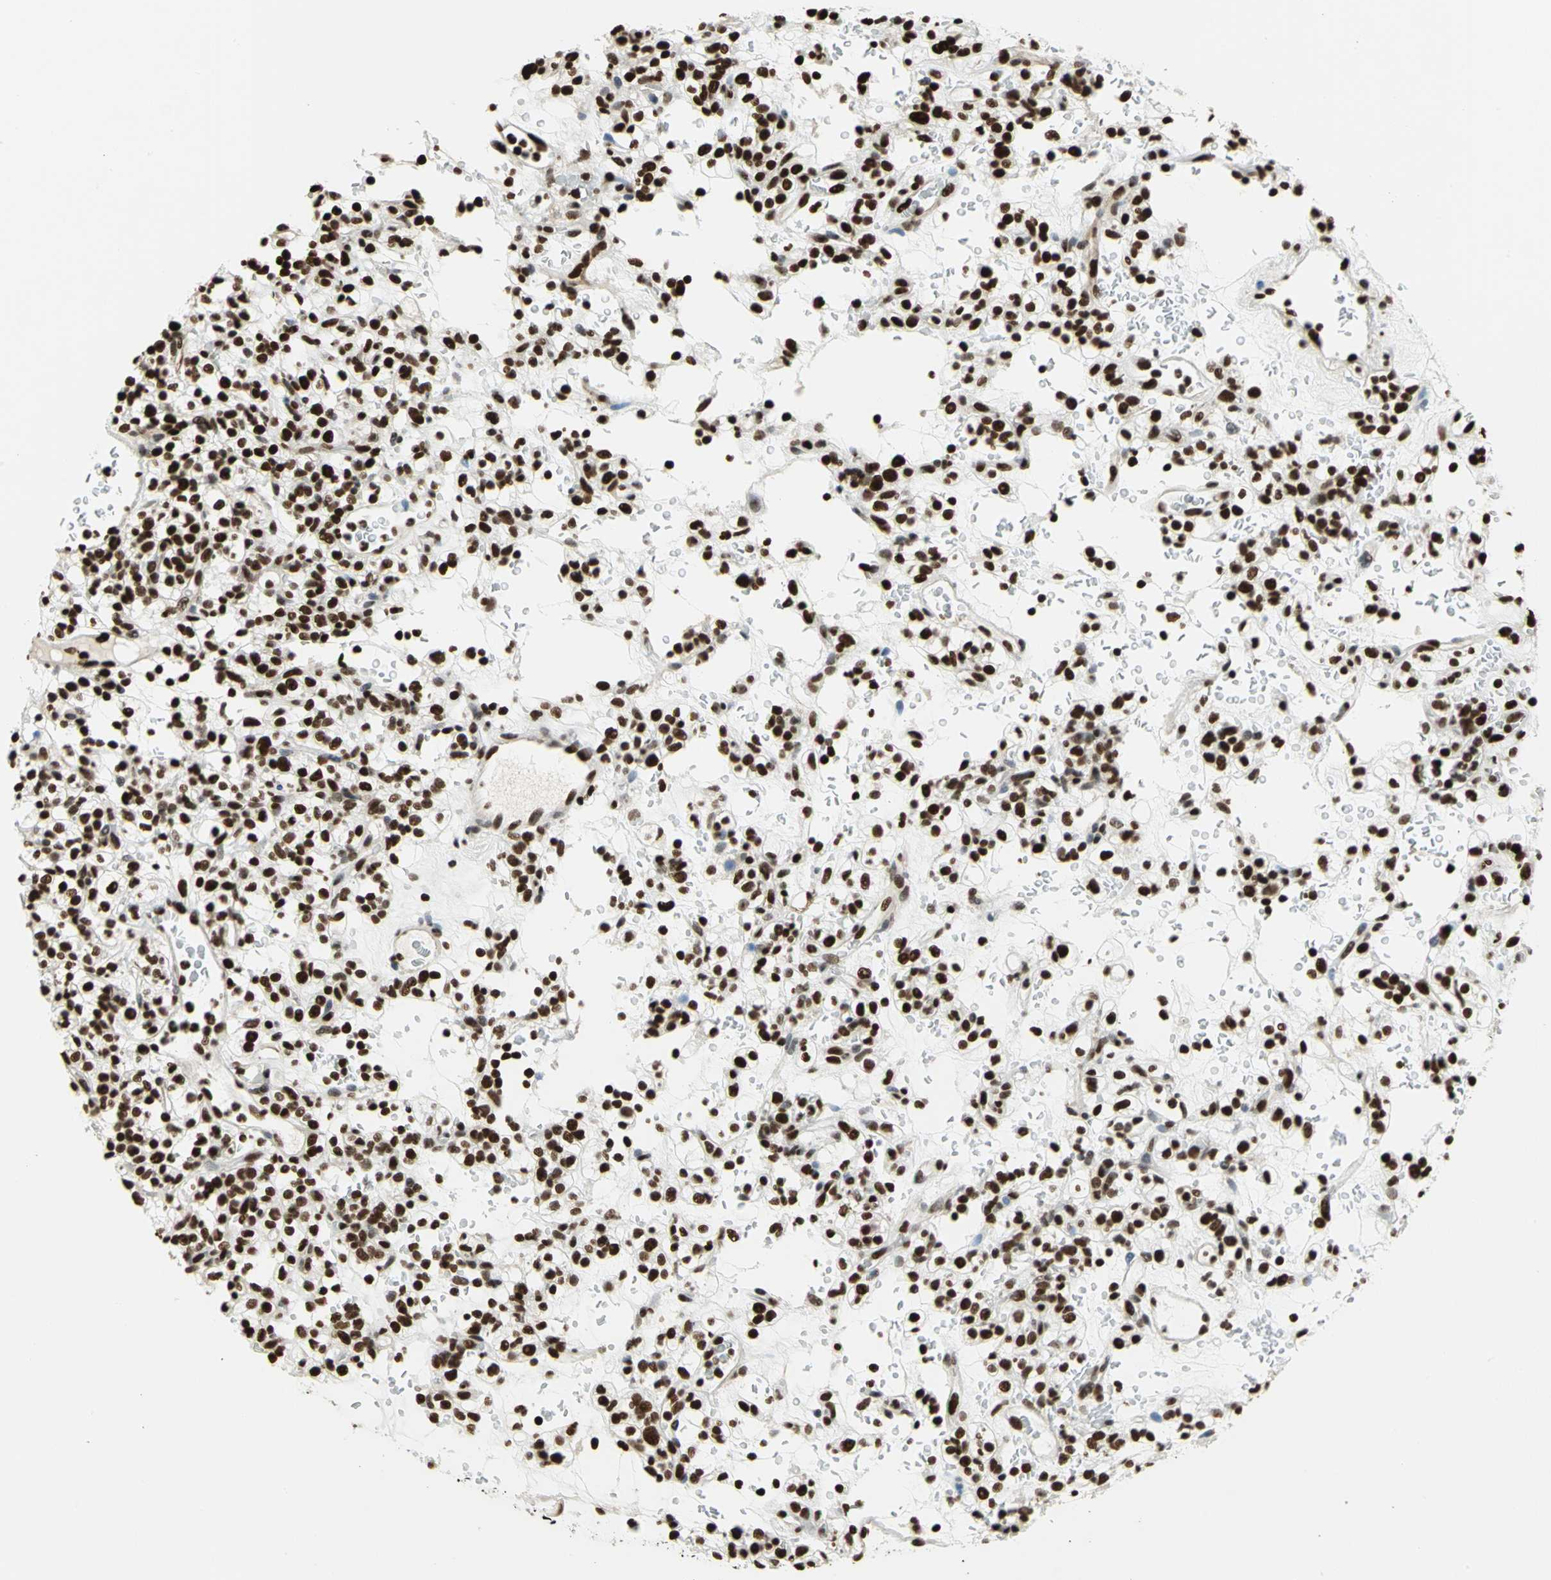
{"staining": {"intensity": "strong", "quantity": ">75%", "location": "nuclear"}, "tissue": "renal cancer", "cell_type": "Tumor cells", "image_type": "cancer", "snomed": [{"axis": "morphology", "description": "Normal tissue, NOS"}, {"axis": "morphology", "description": "Adenocarcinoma, NOS"}, {"axis": "topography", "description": "Kidney"}], "caption": "Renal adenocarcinoma stained with a brown dye exhibits strong nuclear positive positivity in about >75% of tumor cells.", "gene": "HMGB1", "patient": {"sex": "female", "age": 72}}